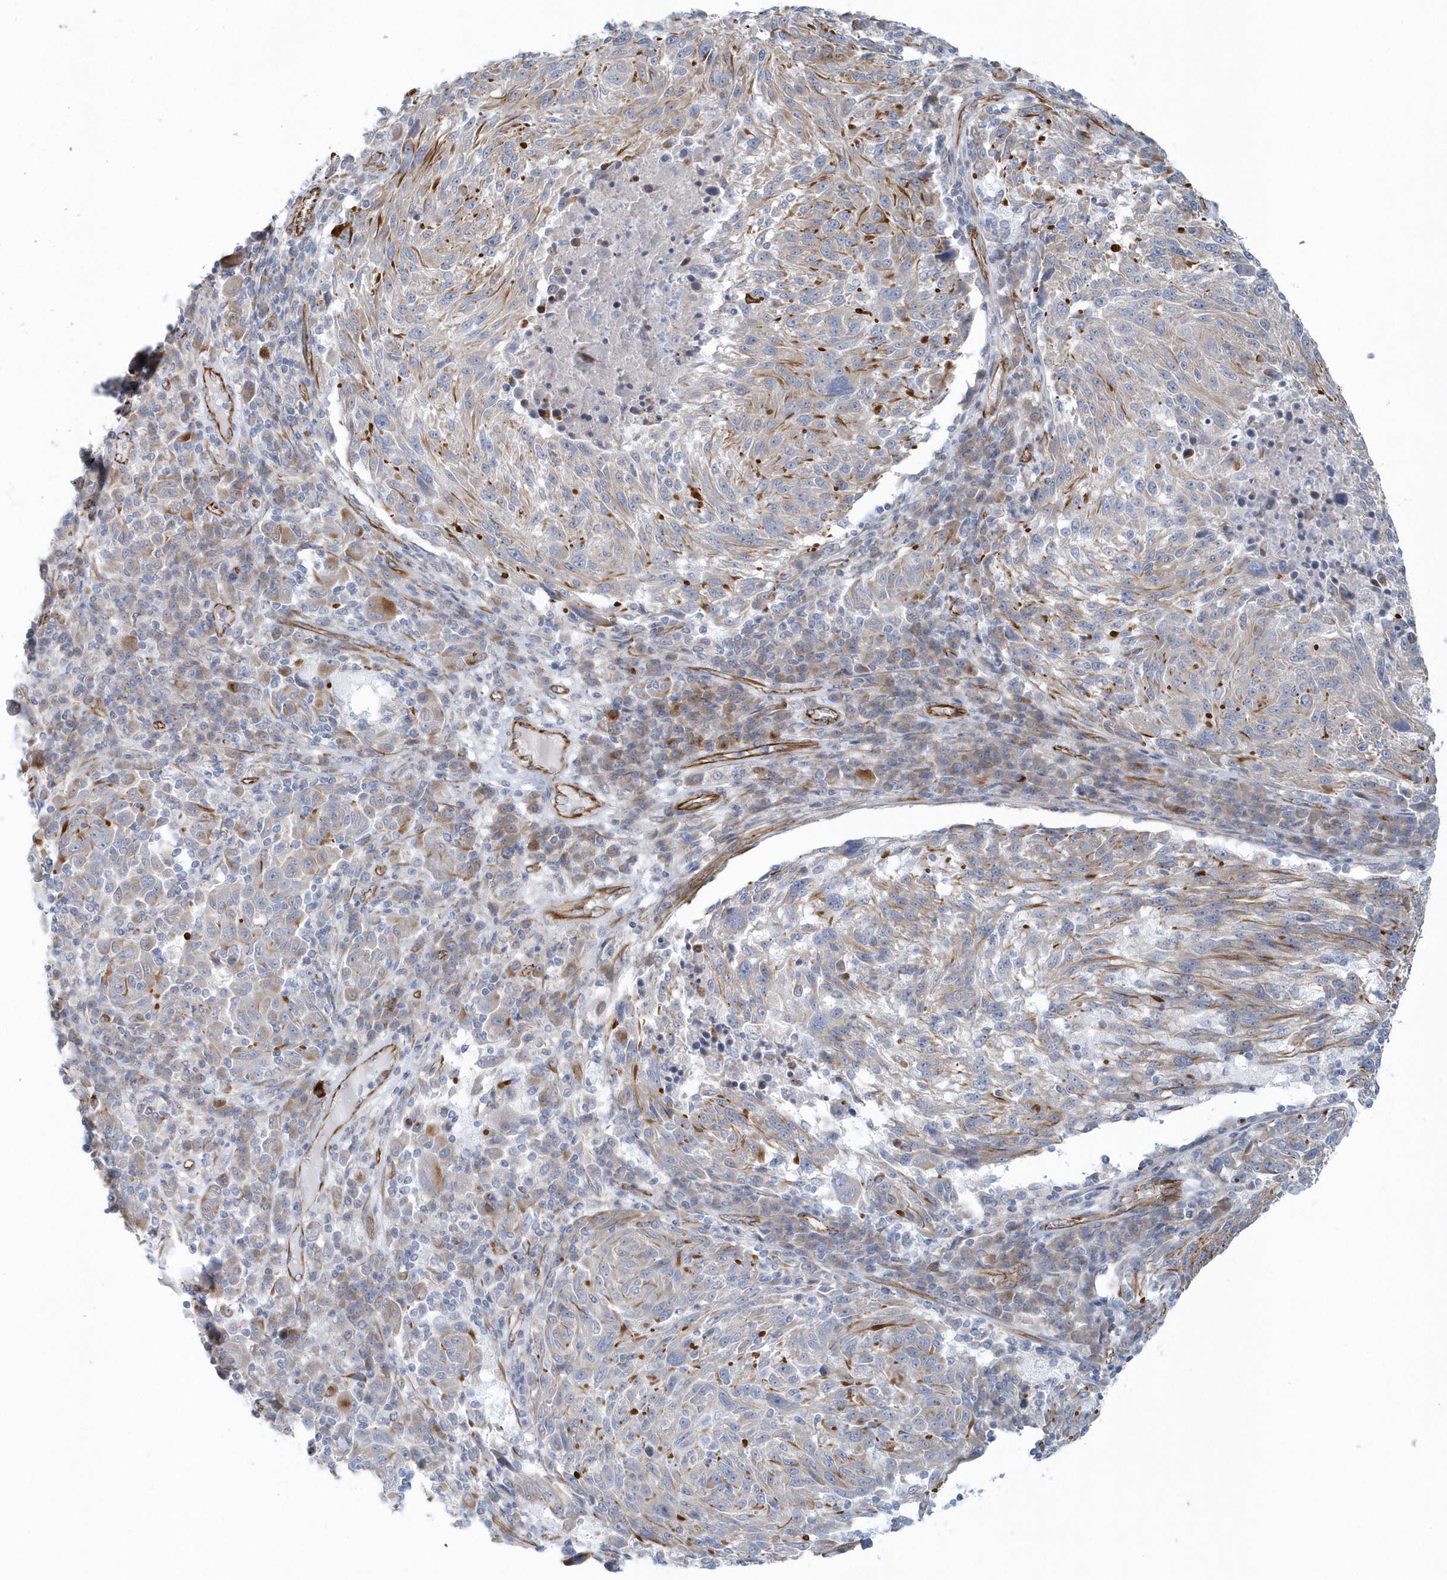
{"staining": {"intensity": "negative", "quantity": "none", "location": "none"}, "tissue": "melanoma", "cell_type": "Tumor cells", "image_type": "cancer", "snomed": [{"axis": "morphology", "description": "Malignant melanoma, NOS"}, {"axis": "topography", "description": "Skin"}], "caption": "Malignant melanoma stained for a protein using IHC displays no positivity tumor cells.", "gene": "GPR152", "patient": {"sex": "male", "age": 53}}